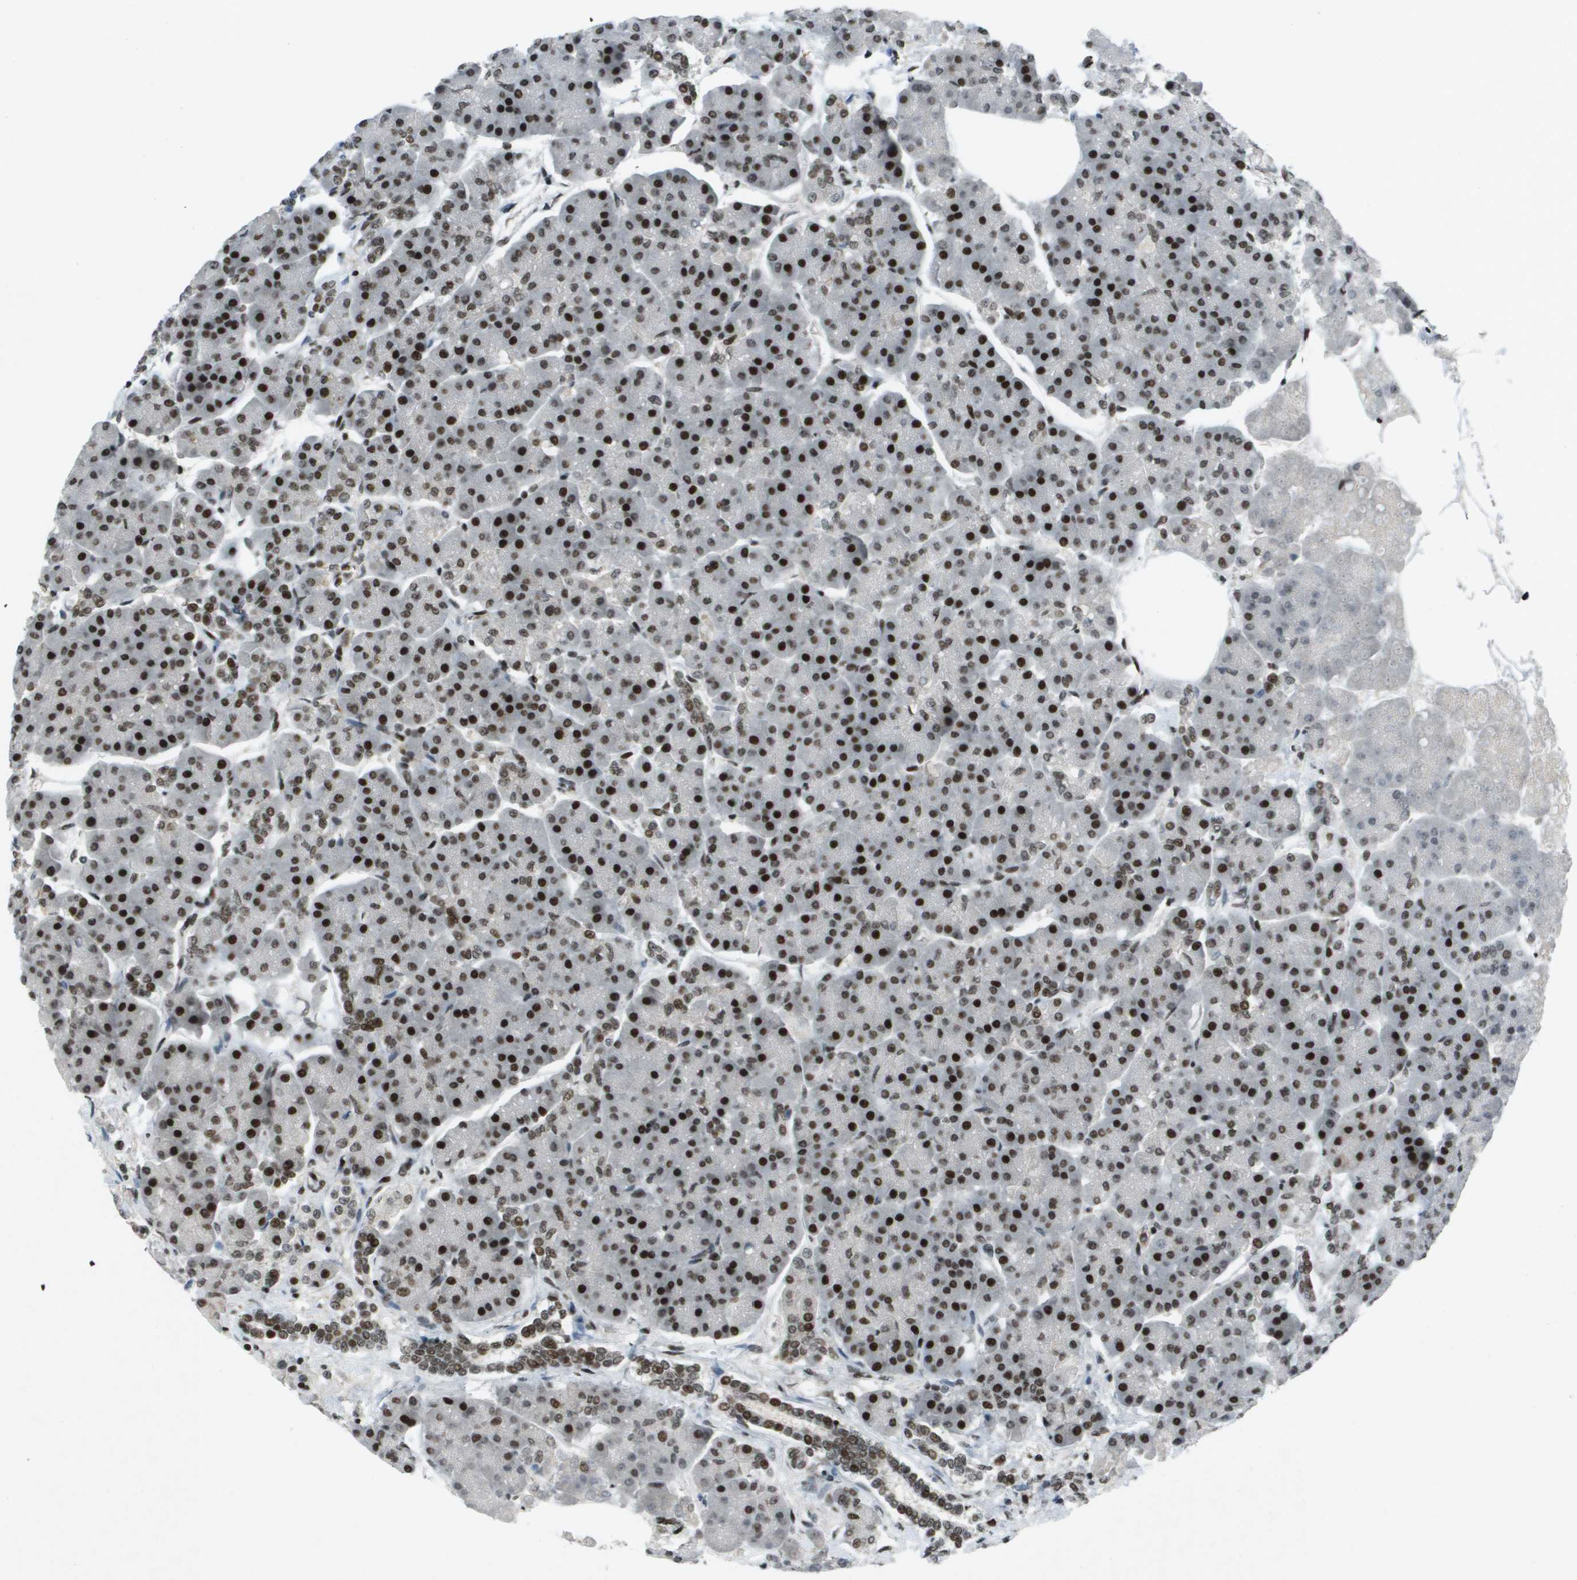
{"staining": {"intensity": "strong", "quantity": ">75%", "location": "nuclear"}, "tissue": "pancreas", "cell_type": "Exocrine glandular cells", "image_type": "normal", "snomed": [{"axis": "morphology", "description": "Normal tissue, NOS"}, {"axis": "topography", "description": "Pancreas"}], "caption": "Protein staining demonstrates strong nuclear positivity in approximately >75% of exocrine glandular cells in unremarkable pancreas. (brown staining indicates protein expression, while blue staining denotes nuclei).", "gene": "IRF7", "patient": {"sex": "female", "age": 70}}